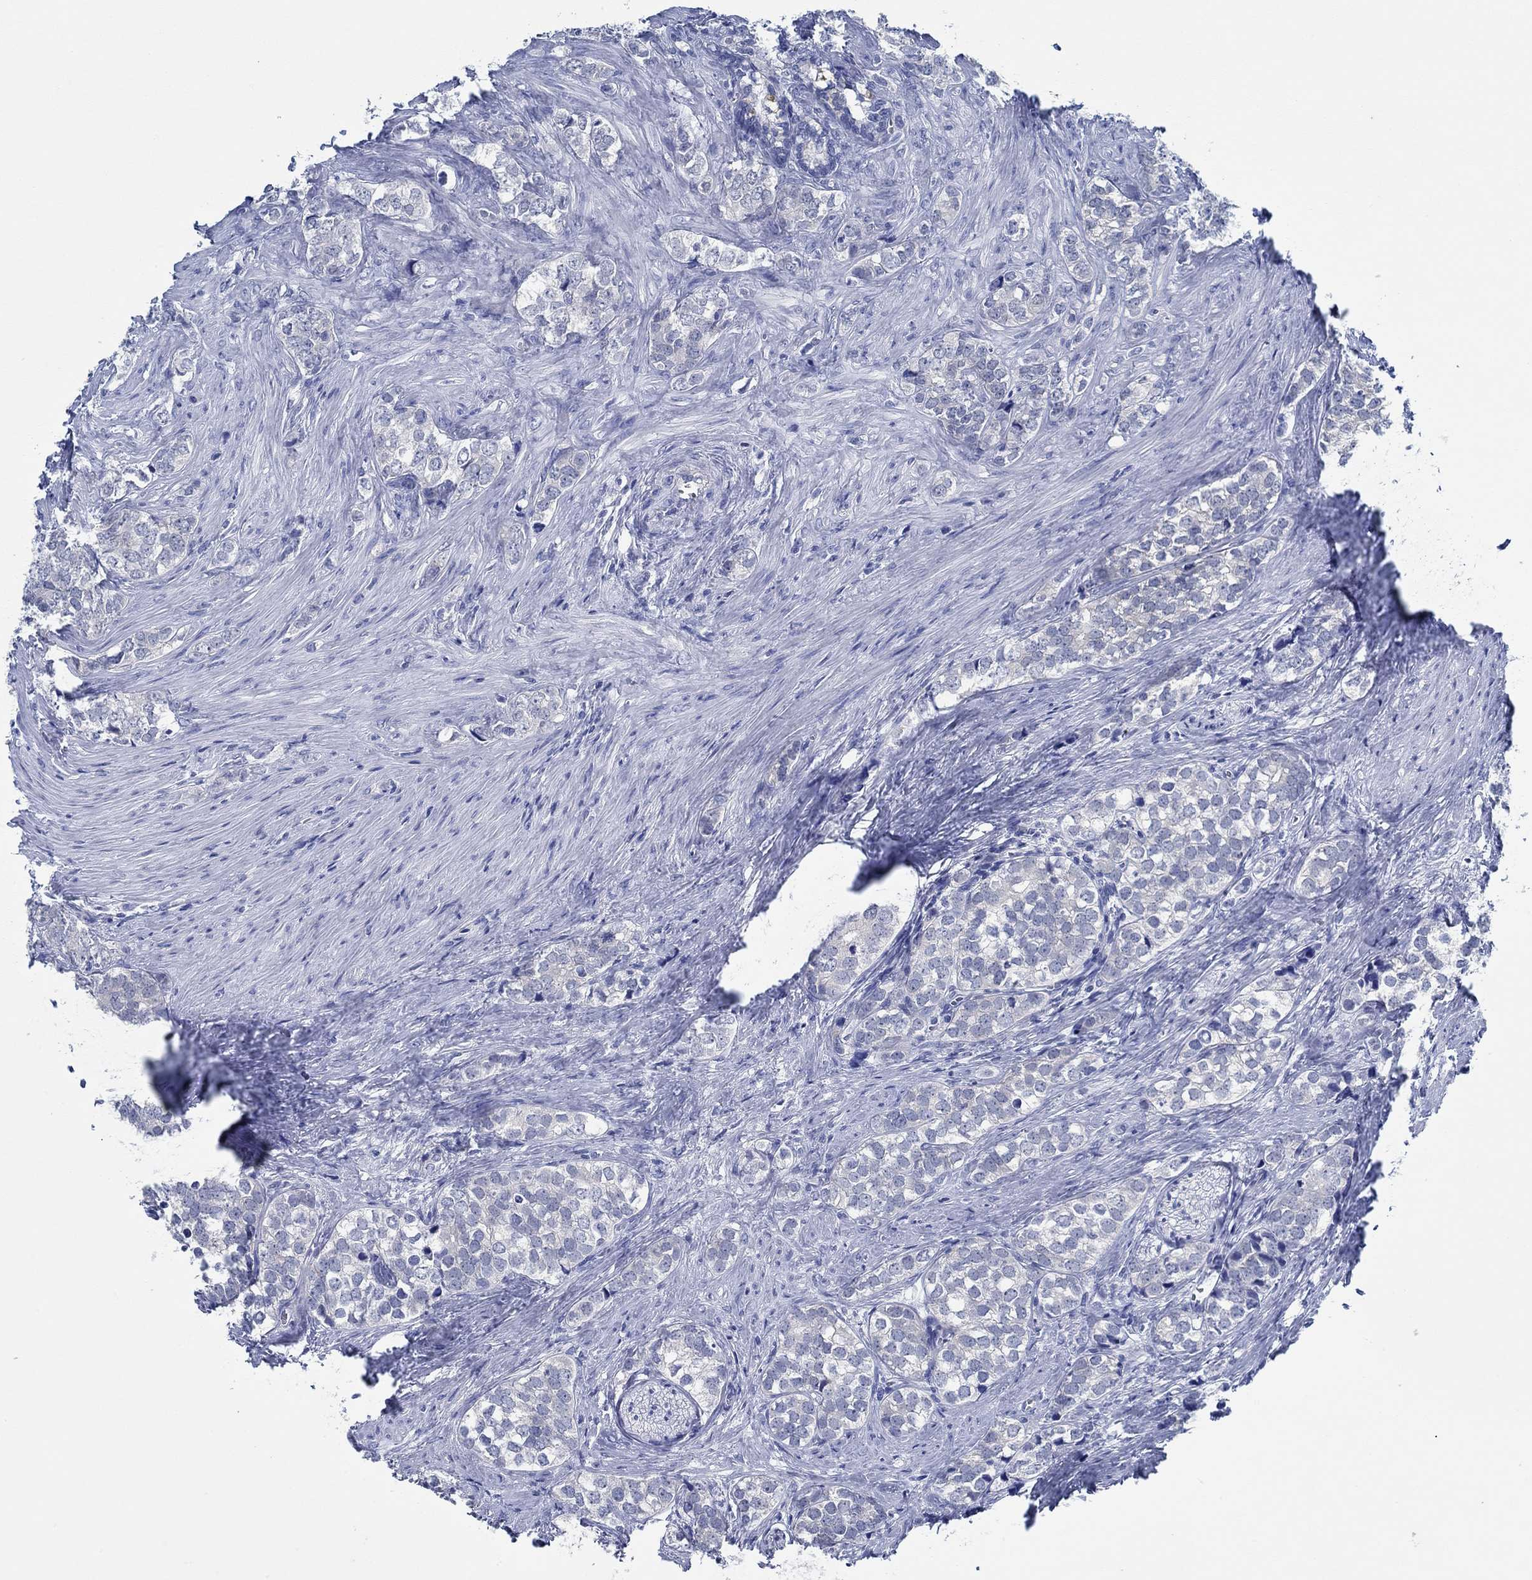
{"staining": {"intensity": "negative", "quantity": "none", "location": "none"}, "tissue": "prostate cancer", "cell_type": "Tumor cells", "image_type": "cancer", "snomed": [{"axis": "morphology", "description": "Adenocarcinoma, NOS"}, {"axis": "topography", "description": "Prostate and seminal vesicle, NOS"}], "caption": "High power microscopy histopathology image of an immunohistochemistry micrograph of prostate adenocarcinoma, revealing no significant expression in tumor cells.", "gene": "ZNF671", "patient": {"sex": "male", "age": 63}}